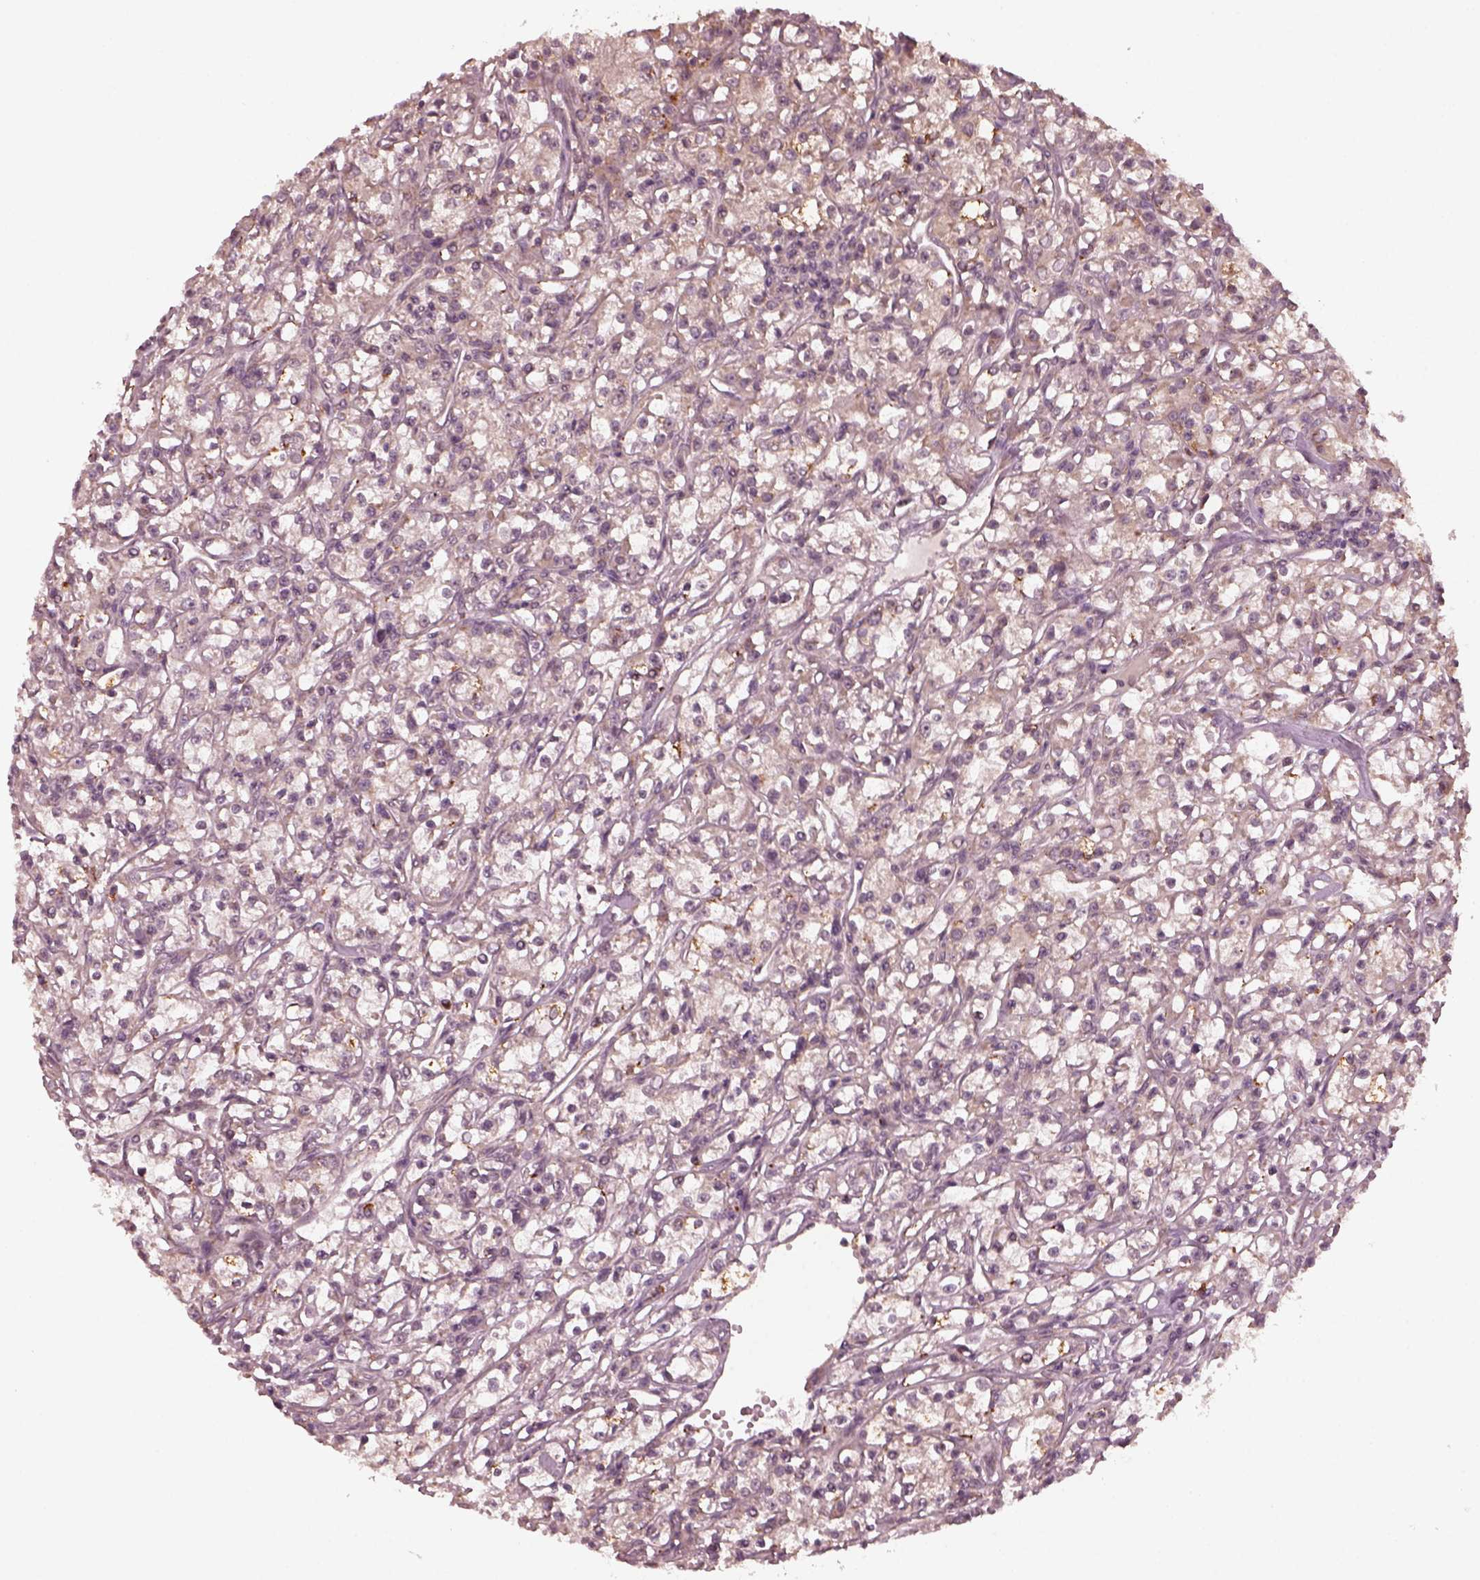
{"staining": {"intensity": "weak", "quantity": "<25%", "location": "cytoplasmic/membranous"}, "tissue": "renal cancer", "cell_type": "Tumor cells", "image_type": "cancer", "snomed": [{"axis": "morphology", "description": "Adenocarcinoma, NOS"}, {"axis": "topography", "description": "Kidney"}], "caption": "Immunohistochemistry of renal adenocarcinoma demonstrates no positivity in tumor cells.", "gene": "FAF2", "patient": {"sex": "female", "age": 59}}